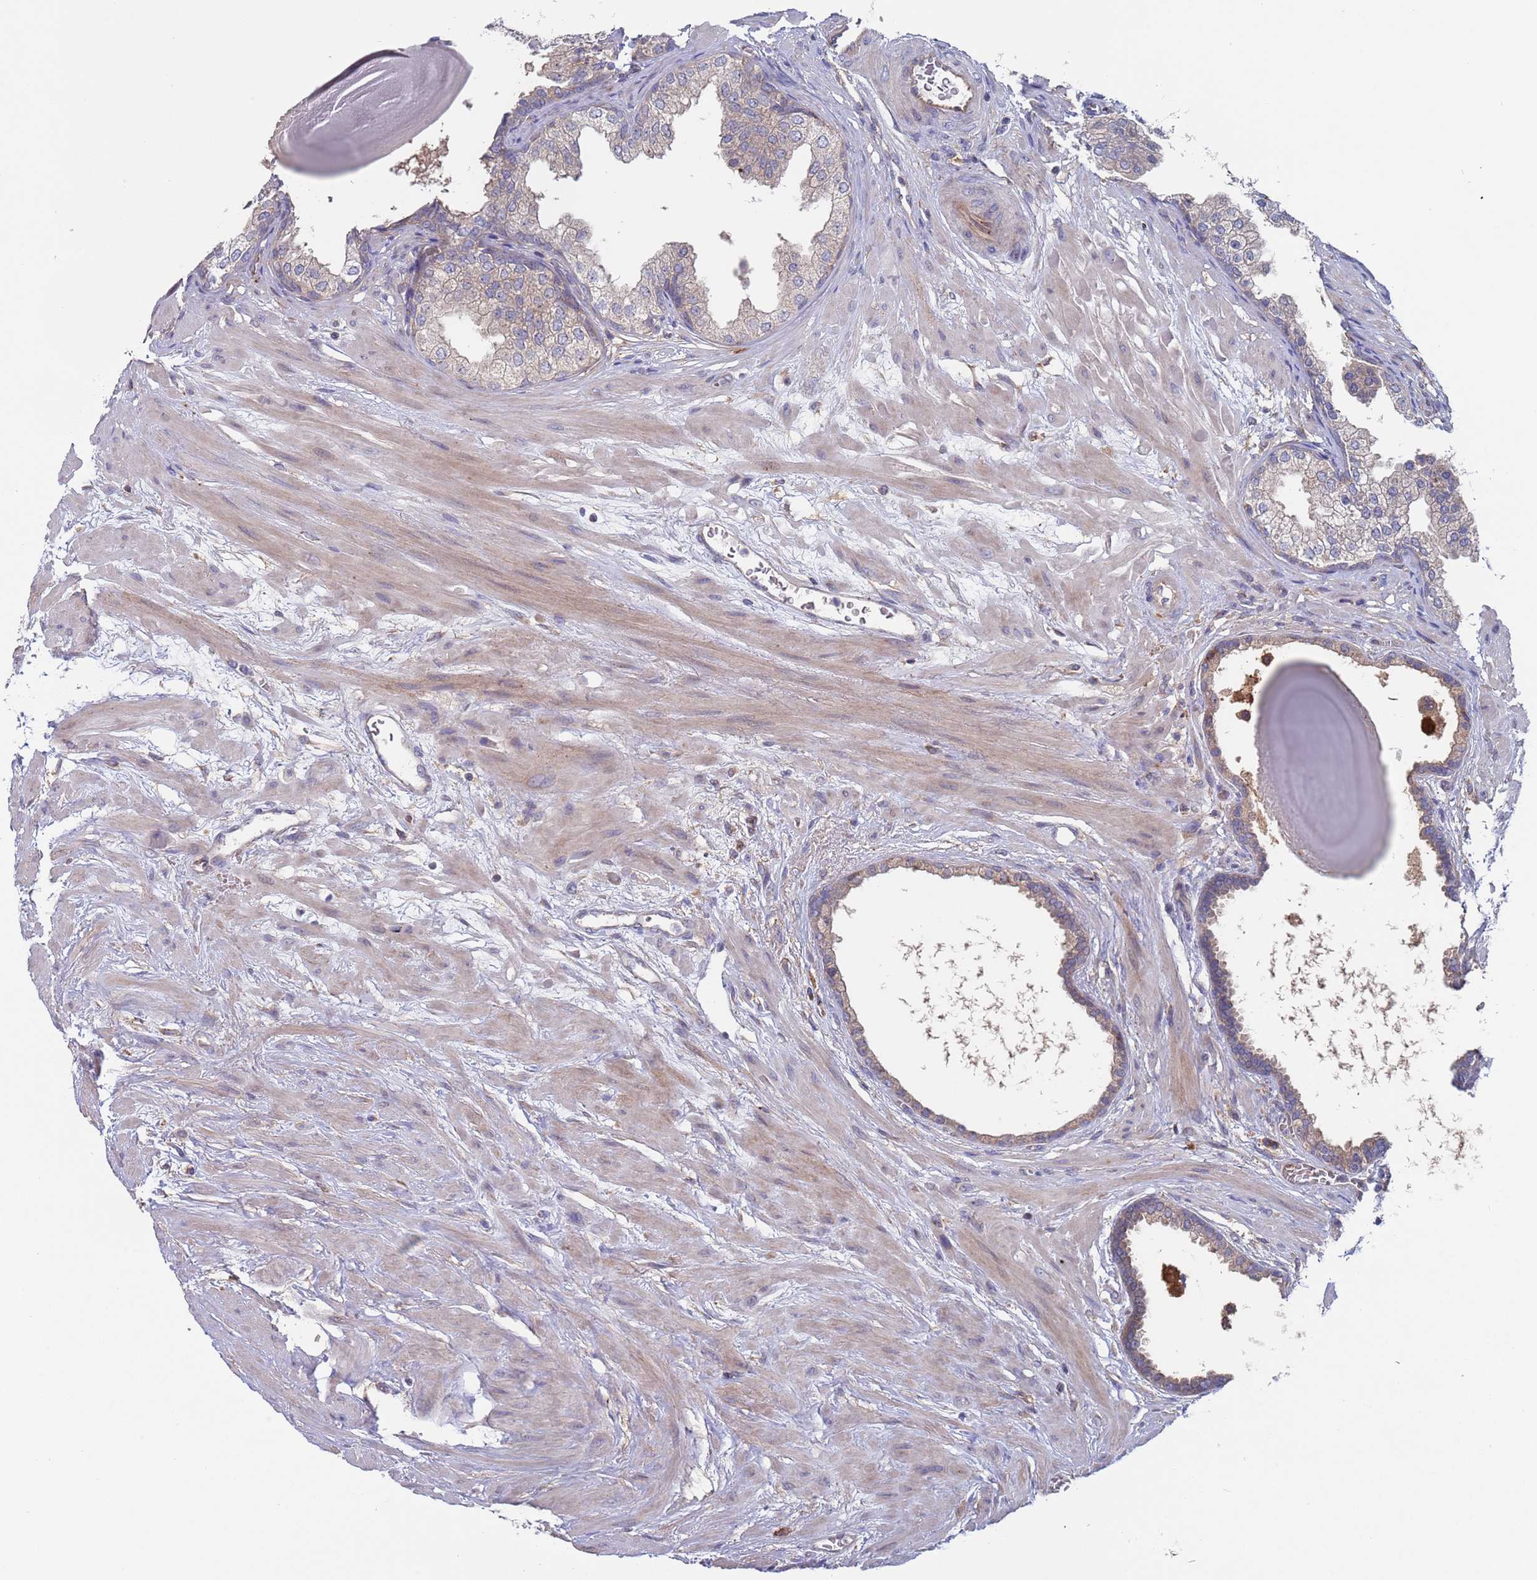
{"staining": {"intensity": "negative", "quantity": "none", "location": "none"}, "tissue": "prostate", "cell_type": "Glandular cells", "image_type": "normal", "snomed": [{"axis": "morphology", "description": "Normal tissue, NOS"}, {"axis": "topography", "description": "Prostate"}], "caption": "High magnification brightfield microscopy of normal prostate stained with DAB (3,3'-diaminobenzidine) (brown) and counterstained with hematoxylin (blue): glandular cells show no significant staining.", "gene": "MALRD1", "patient": {"sex": "male", "age": 48}}